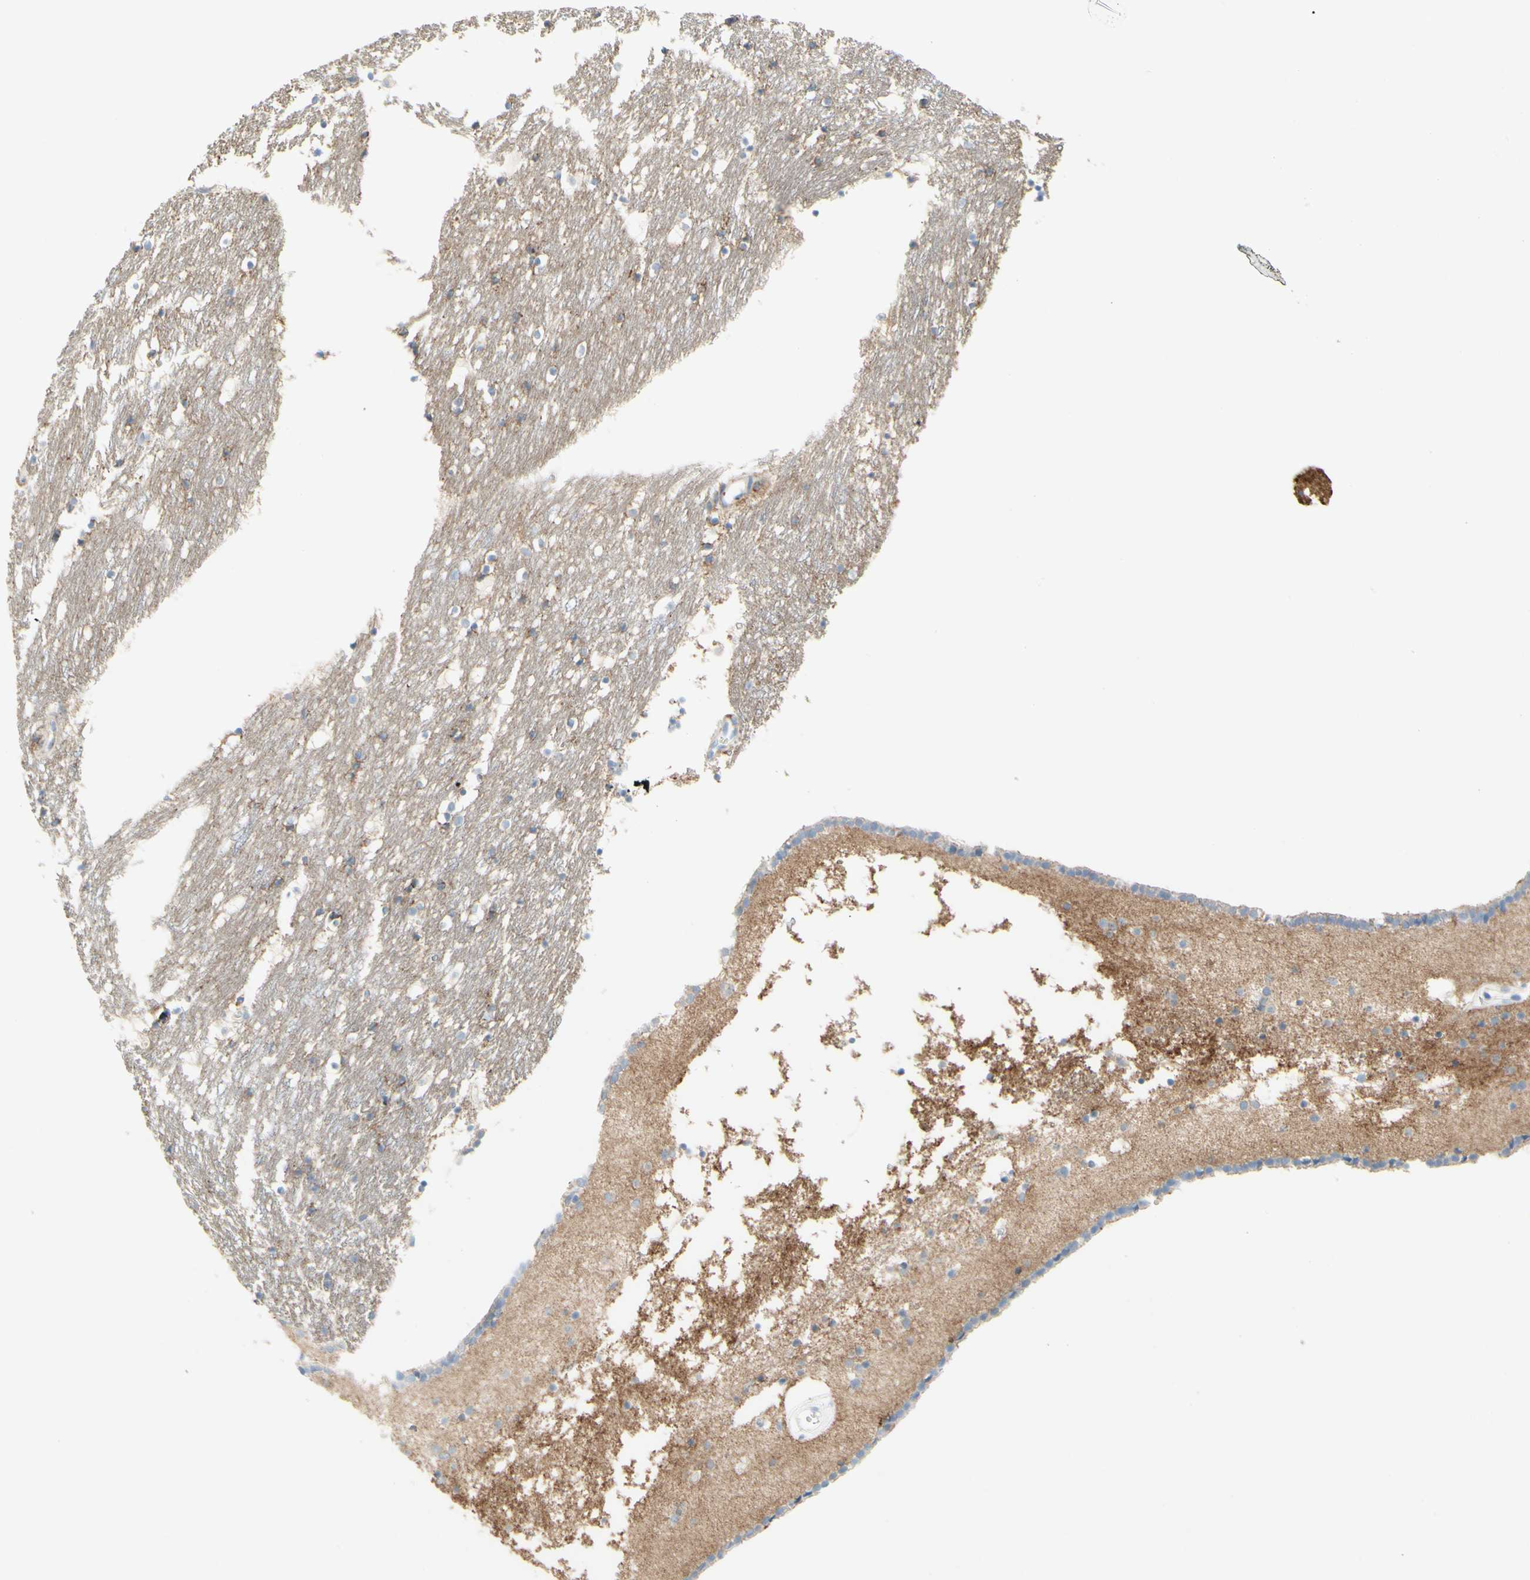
{"staining": {"intensity": "strong", "quantity": "<25%", "location": "cytoplasmic/membranous"}, "tissue": "caudate", "cell_type": "Glial cells", "image_type": "normal", "snomed": [{"axis": "morphology", "description": "Normal tissue, NOS"}, {"axis": "topography", "description": "Lateral ventricle wall"}], "caption": "Brown immunohistochemical staining in benign caudate exhibits strong cytoplasmic/membranous expression in about <25% of glial cells.", "gene": "ALCAM", "patient": {"sex": "male", "age": 45}}